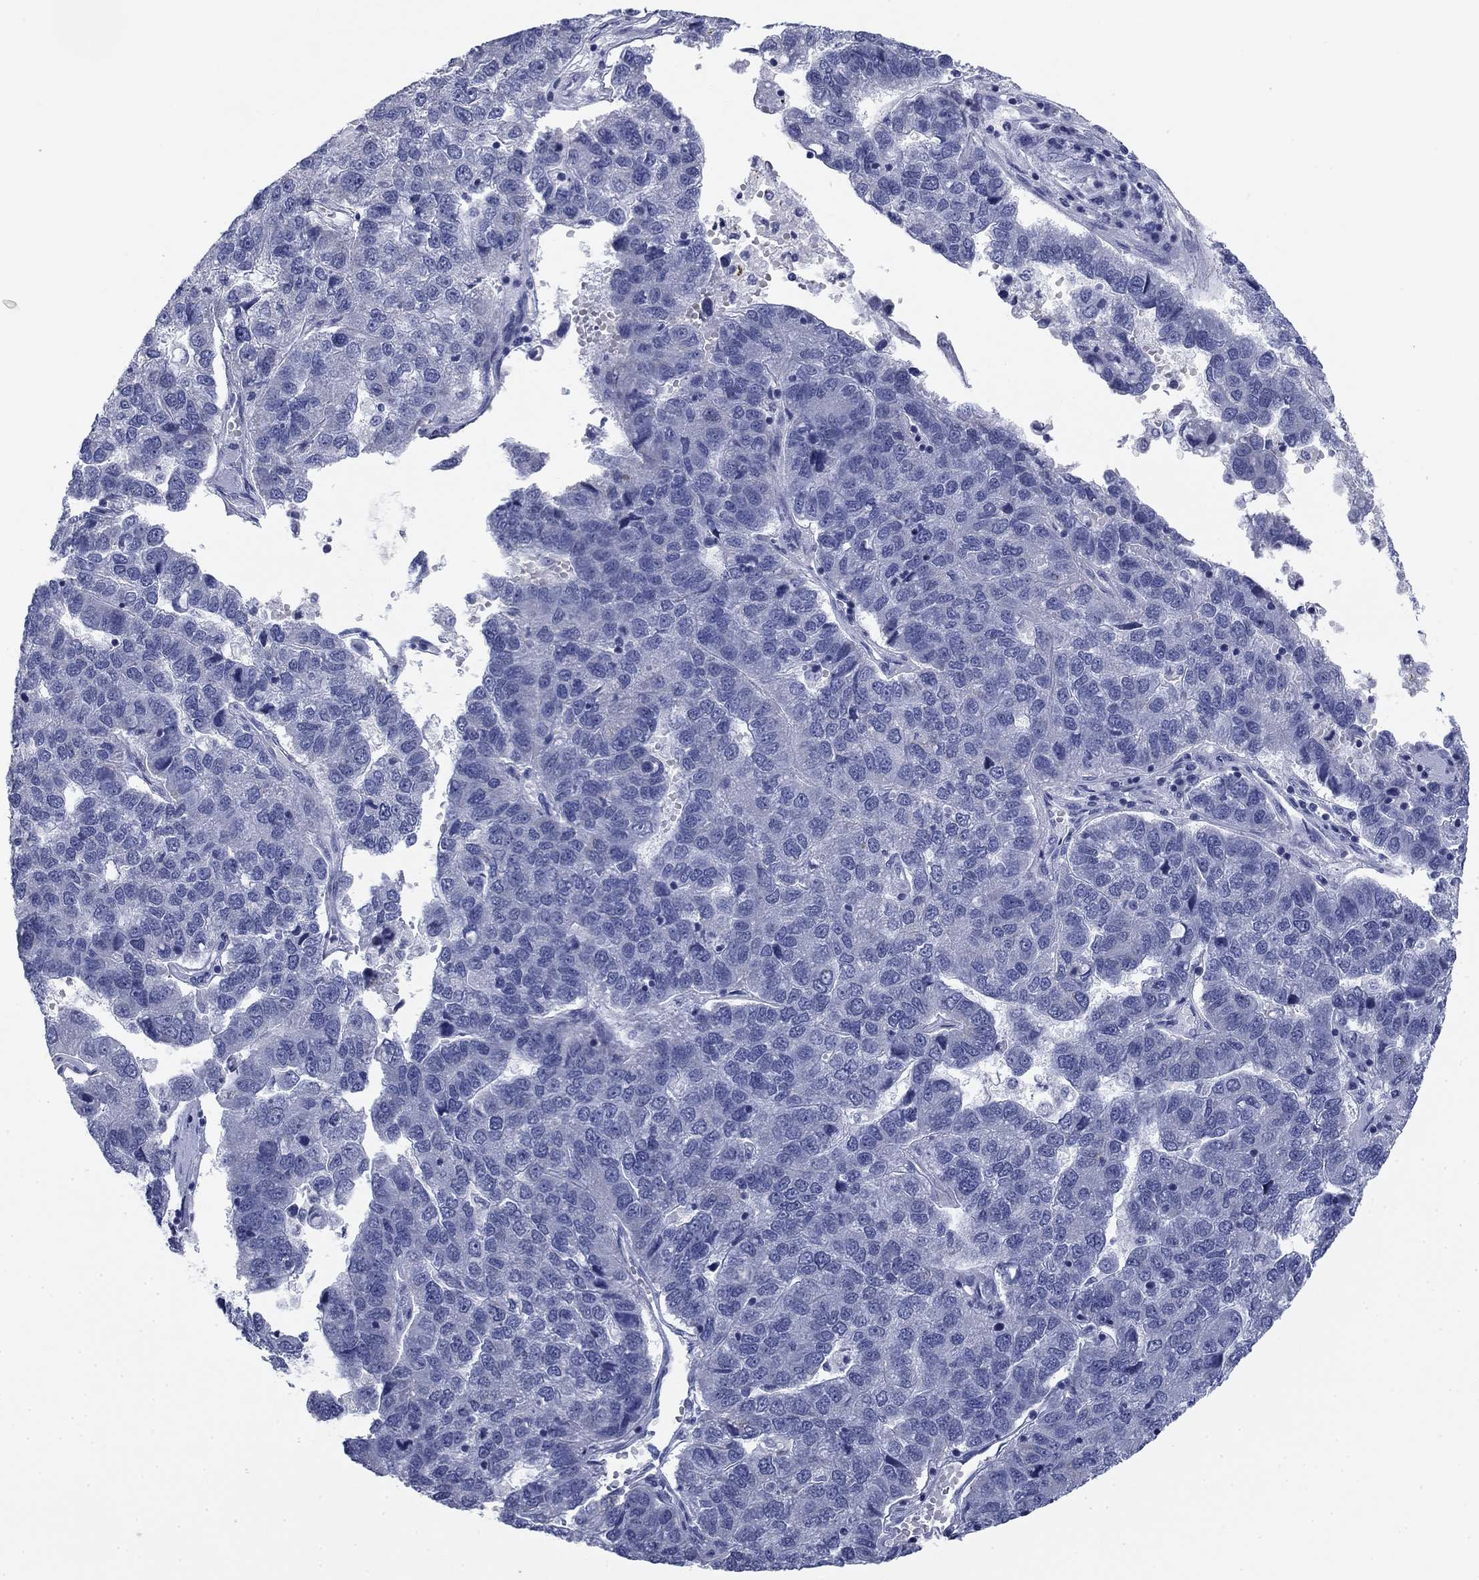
{"staining": {"intensity": "negative", "quantity": "none", "location": "none"}, "tissue": "pancreatic cancer", "cell_type": "Tumor cells", "image_type": "cancer", "snomed": [{"axis": "morphology", "description": "Adenocarcinoma, NOS"}, {"axis": "topography", "description": "Pancreas"}], "caption": "A high-resolution photomicrograph shows immunohistochemistry (IHC) staining of pancreatic cancer (adenocarcinoma), which reveals no significant positivity in tumor cells.", "gene": "PRPH", "patient": {"sex": "female", "age": 61}}